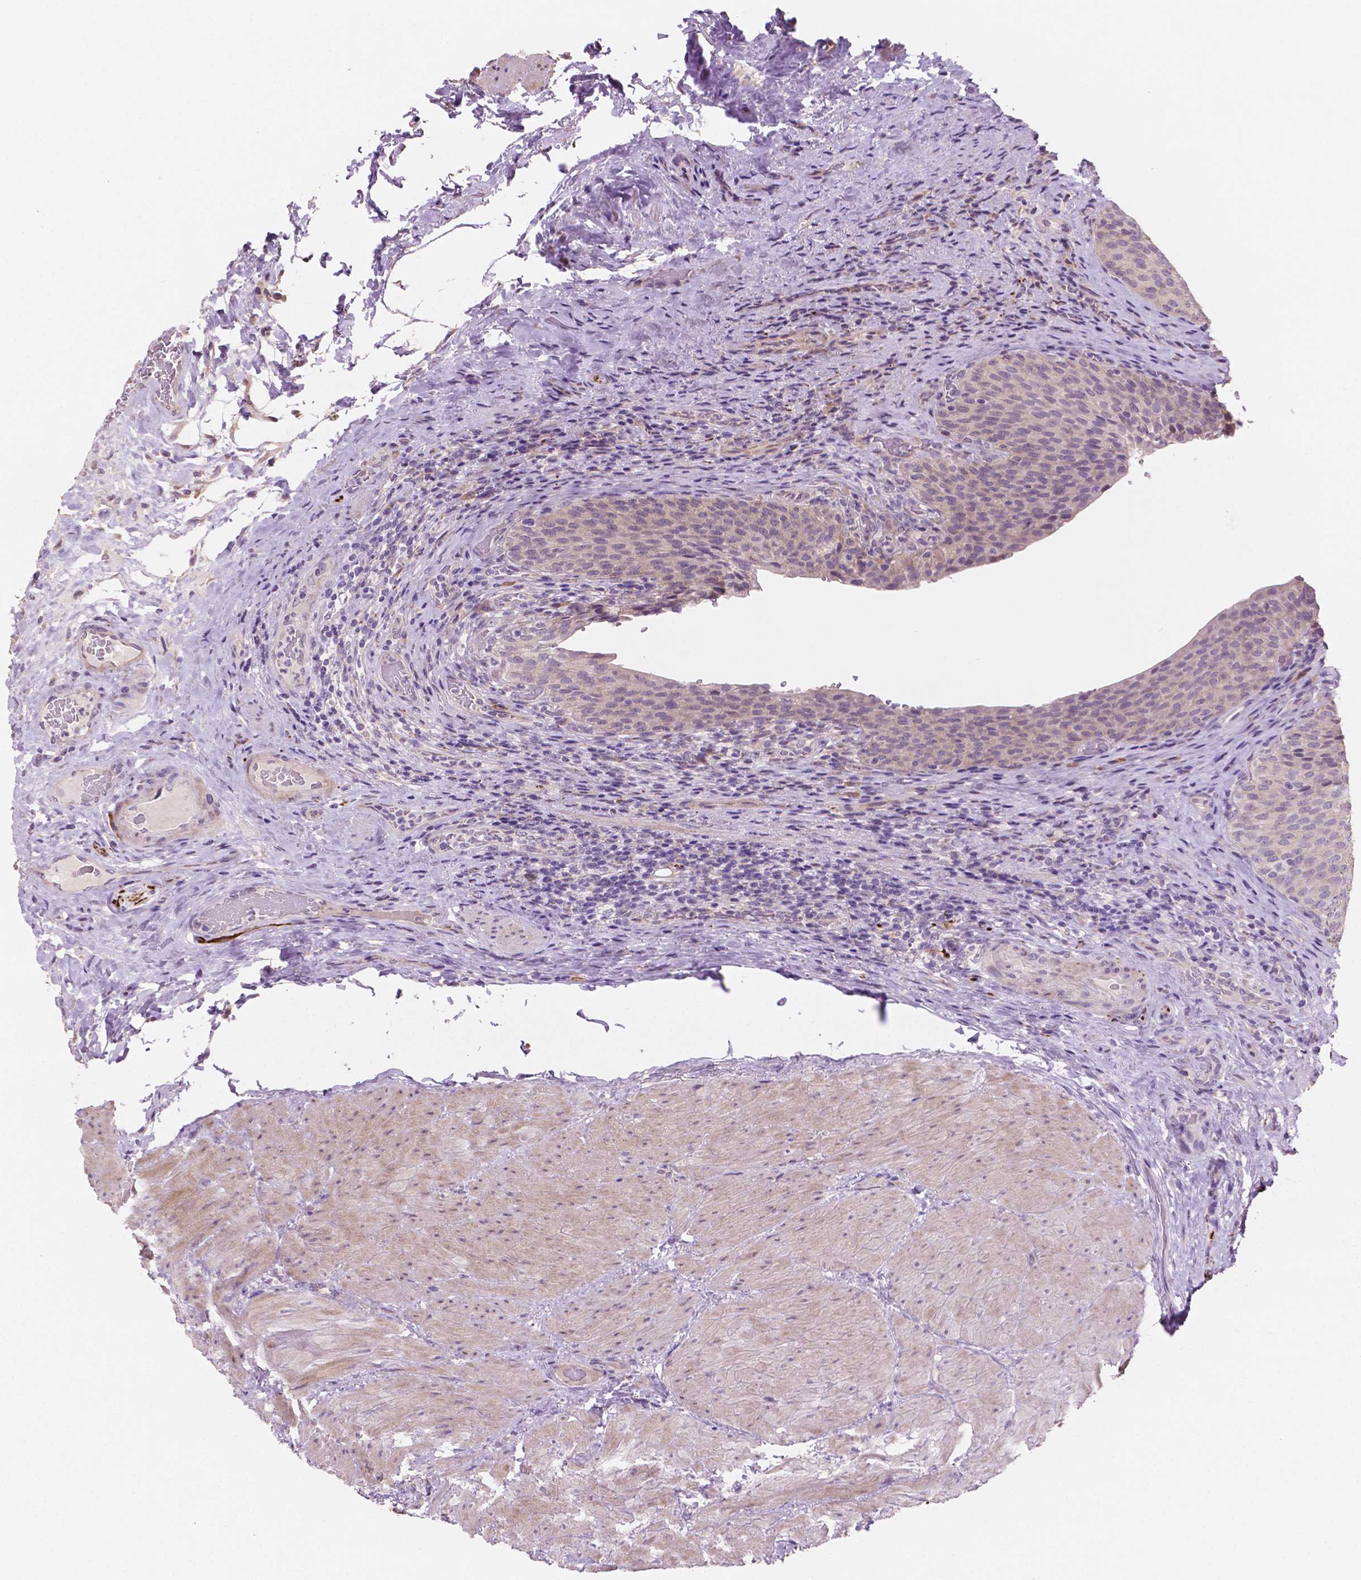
{"staining": {"intensity": "weak", "quantity": "<25%", "location": "cytoplasmic/membranous"}, "tissue": "urinary bladder", "cell_type": "Urothelial cells", "image_type": "normal", "snomed": [{"axis": "morphology", "description": "Normal tissue, NOS"}, {"axis": "topography", "description": "Urinary bladder"}, {"axis": "topography", "description": "Peripheral nerve tissue"}], "caption": "A high-resolution photomicrograph shows IHC staining of benign urinary bladder, which demonstrates no significant expression in urothelial cells.", "gene": "LRP1B", "patient": {"sex": "male", "age": 66}}